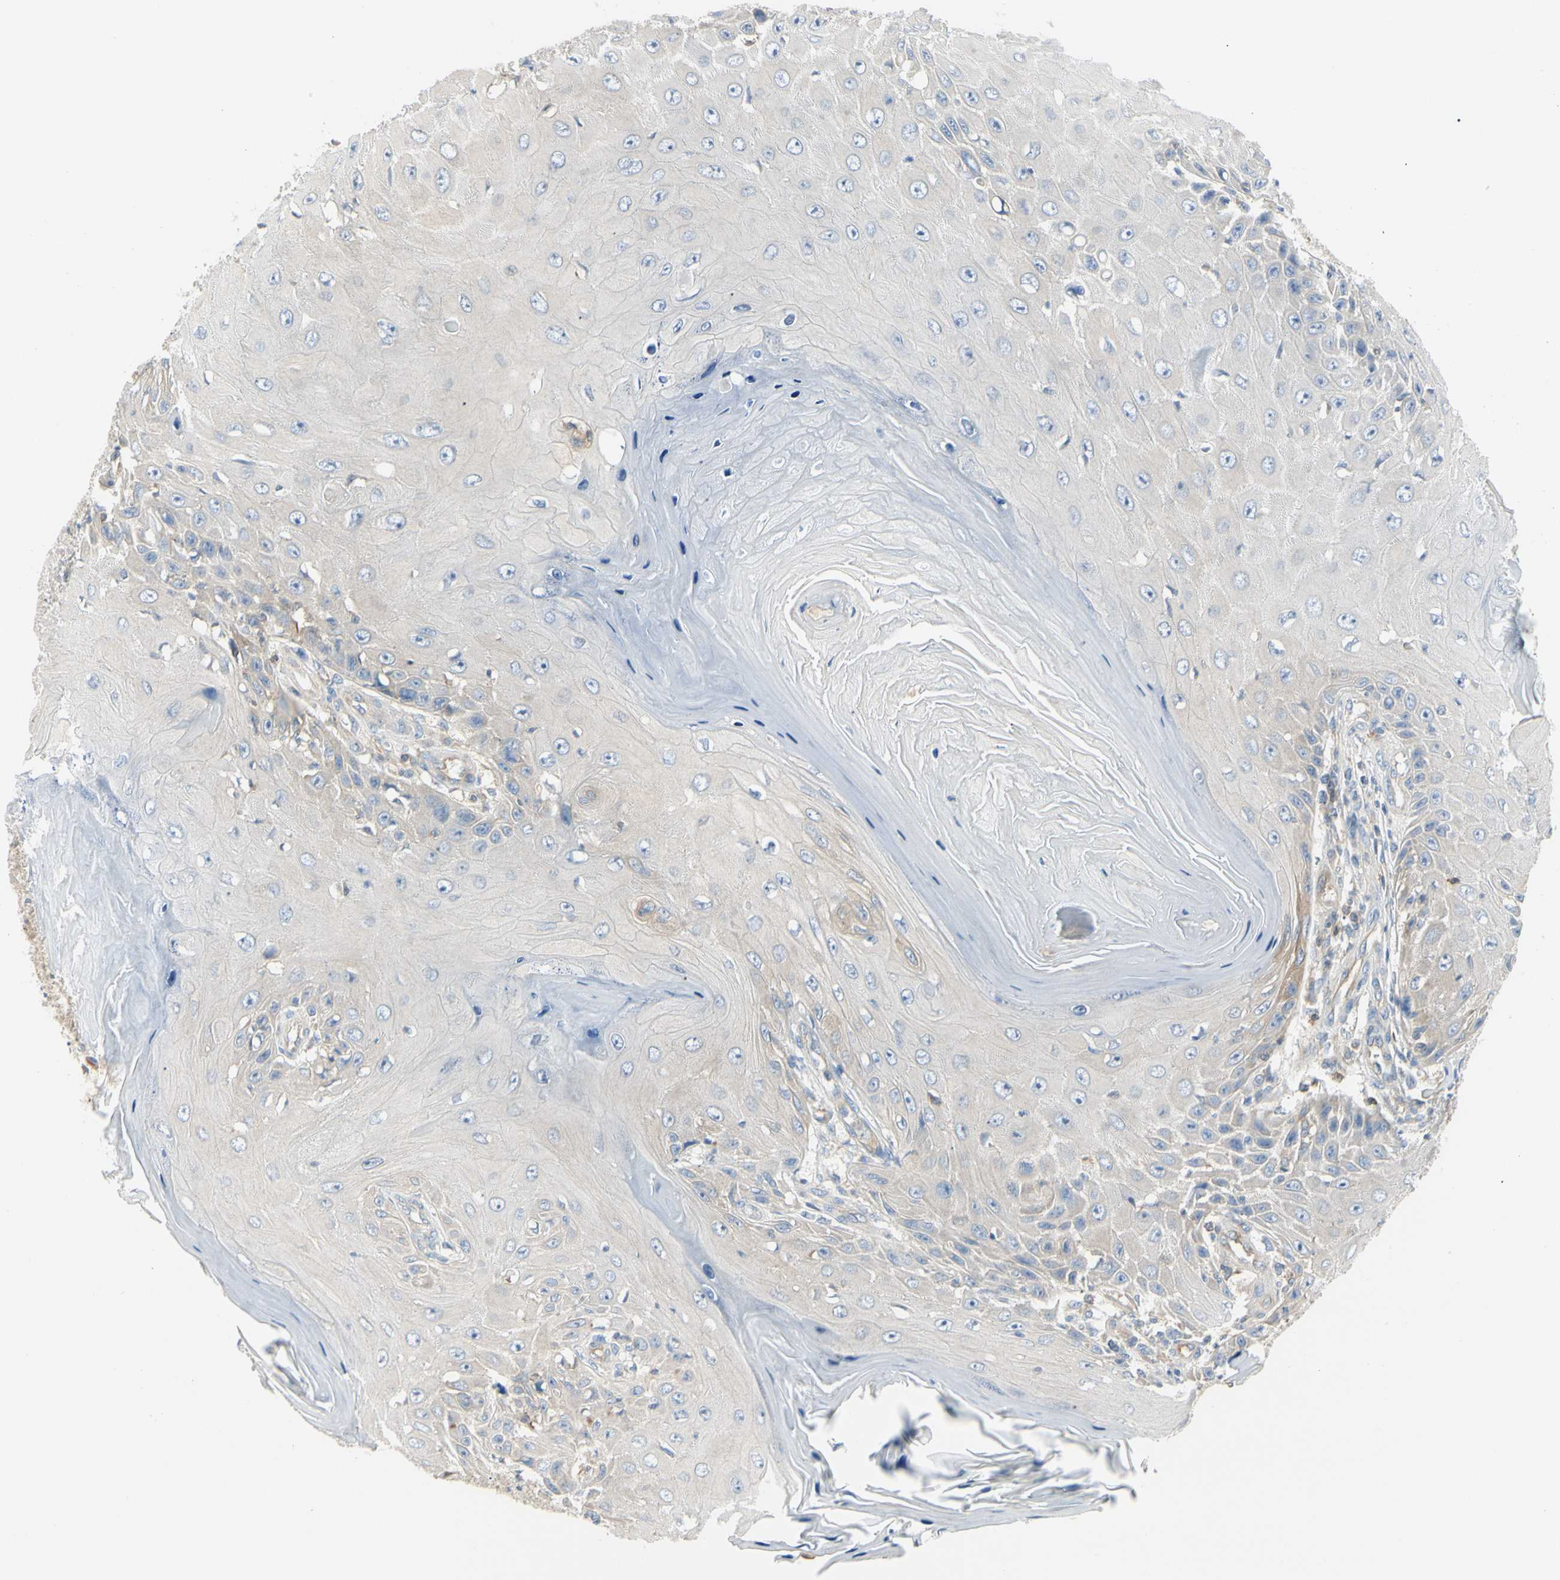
{"staining": {"intensity": "negative", "quantity": "none", "location": "none"}, "tissue": "skin cancer", "cell_type": "Tumor cells", "image_type": "cancer", "snomed": [{"axis": "morphology", "description": "Squamous cell carcinoma, NOS"}, {"axis": "topography", "description": "Skin"}], "caption": "DAB (3,3'-diaminobenzidine) immunohistochemical staining of skin cancer (squamous cell carcinoma) exhibits no significant expression in tumor cells.", "gene": "NFKB2", "patient": {"sex": "female", "age": 73}}